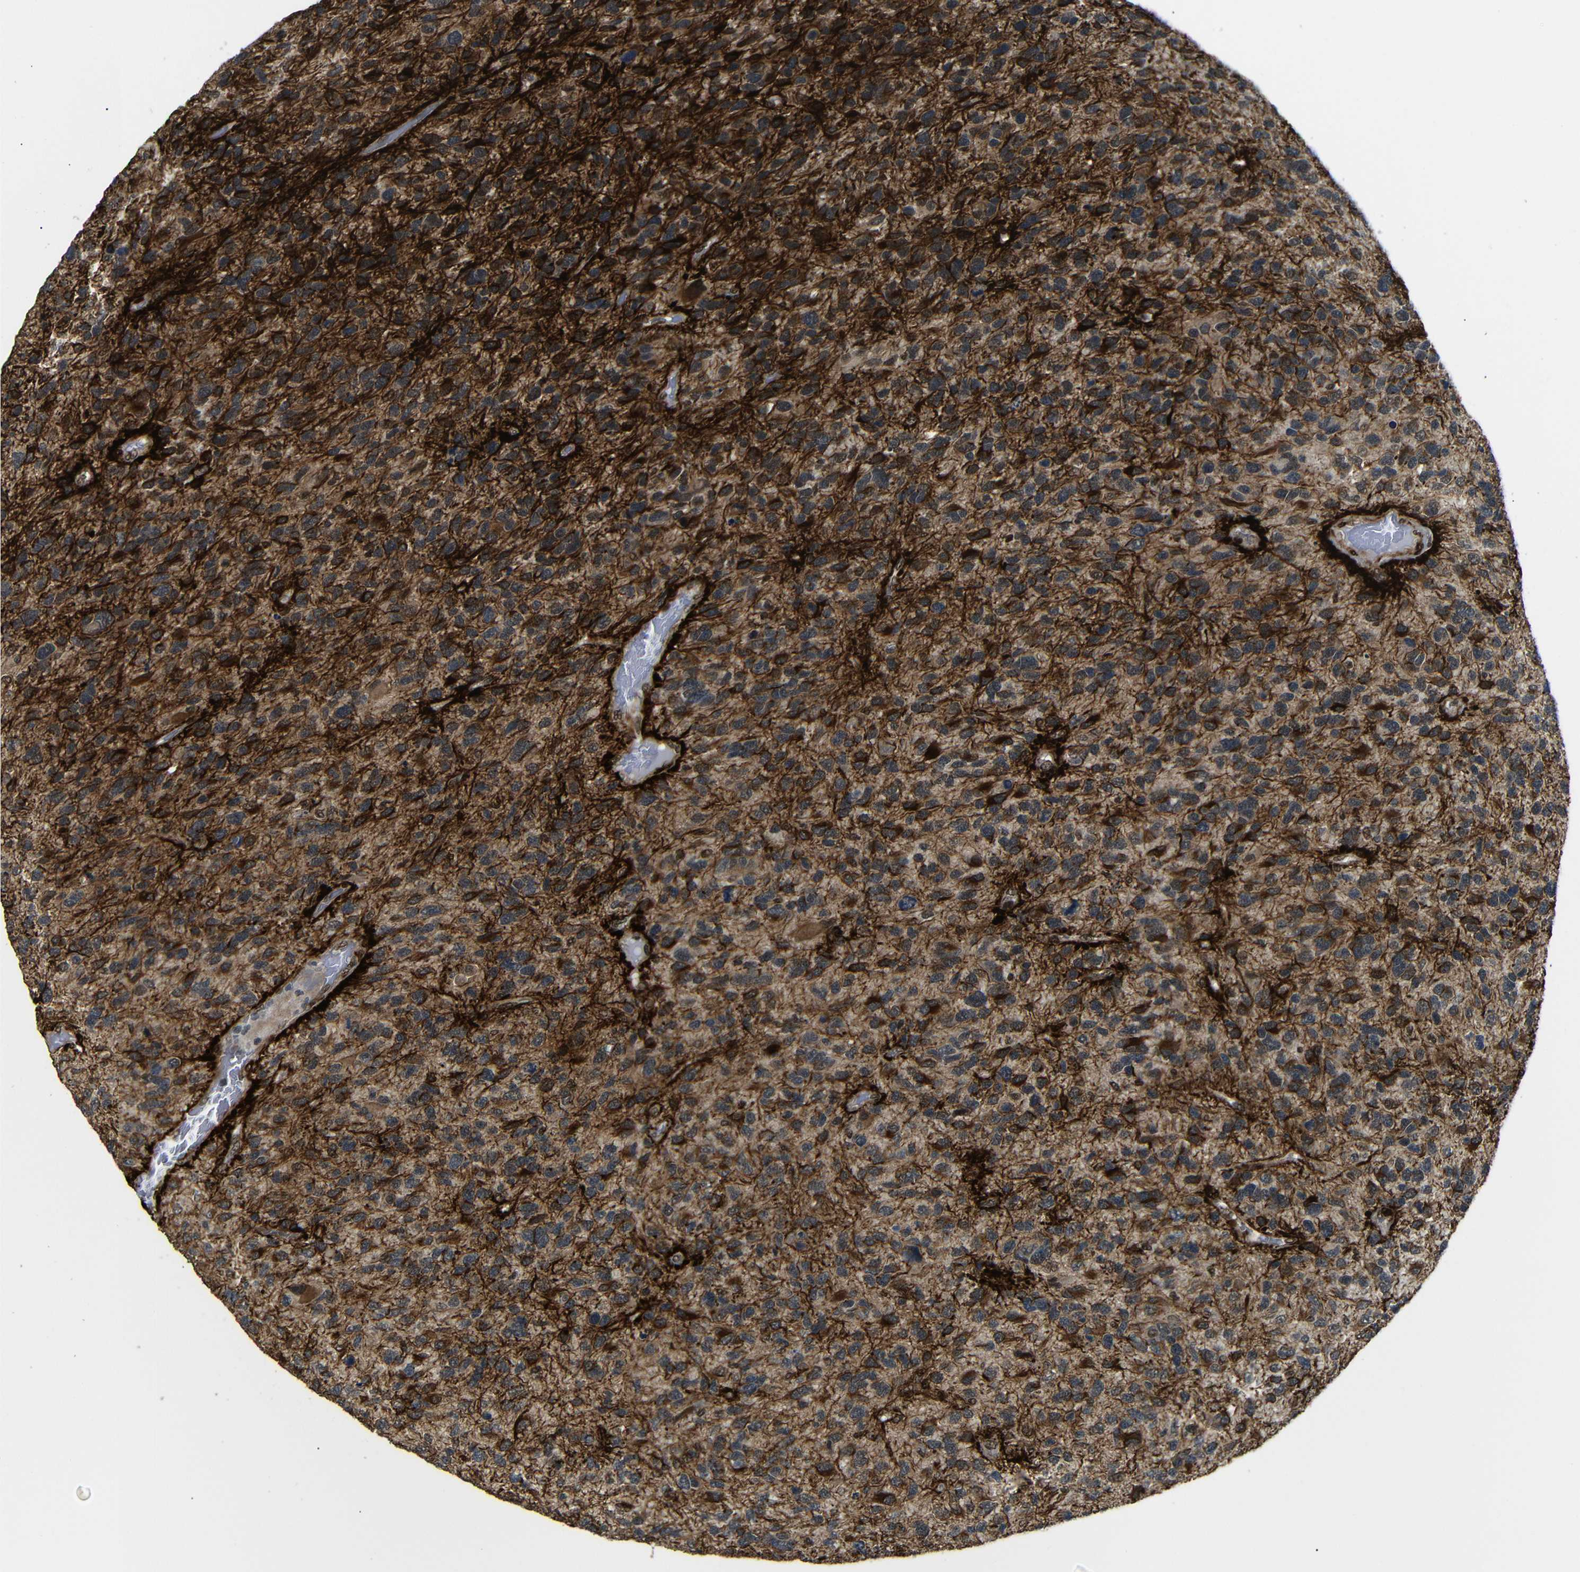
{"staining": {"intensity": "negative", "quantity": "none", "location": "none"}, "tissue": "glioma", "cell_type": "Tumor cells", "image_type": "cancer", "snomed": [{"axis": "morphology", "description": "Glioma, malignant, High grade"}, {"axis": "topography", "description": "Brain"}], "caption": "The micrograph displays no significant expression in tumor cells of glioma.", "gene": "TBX2", "patient": {"sex": "female", "age": 58}}